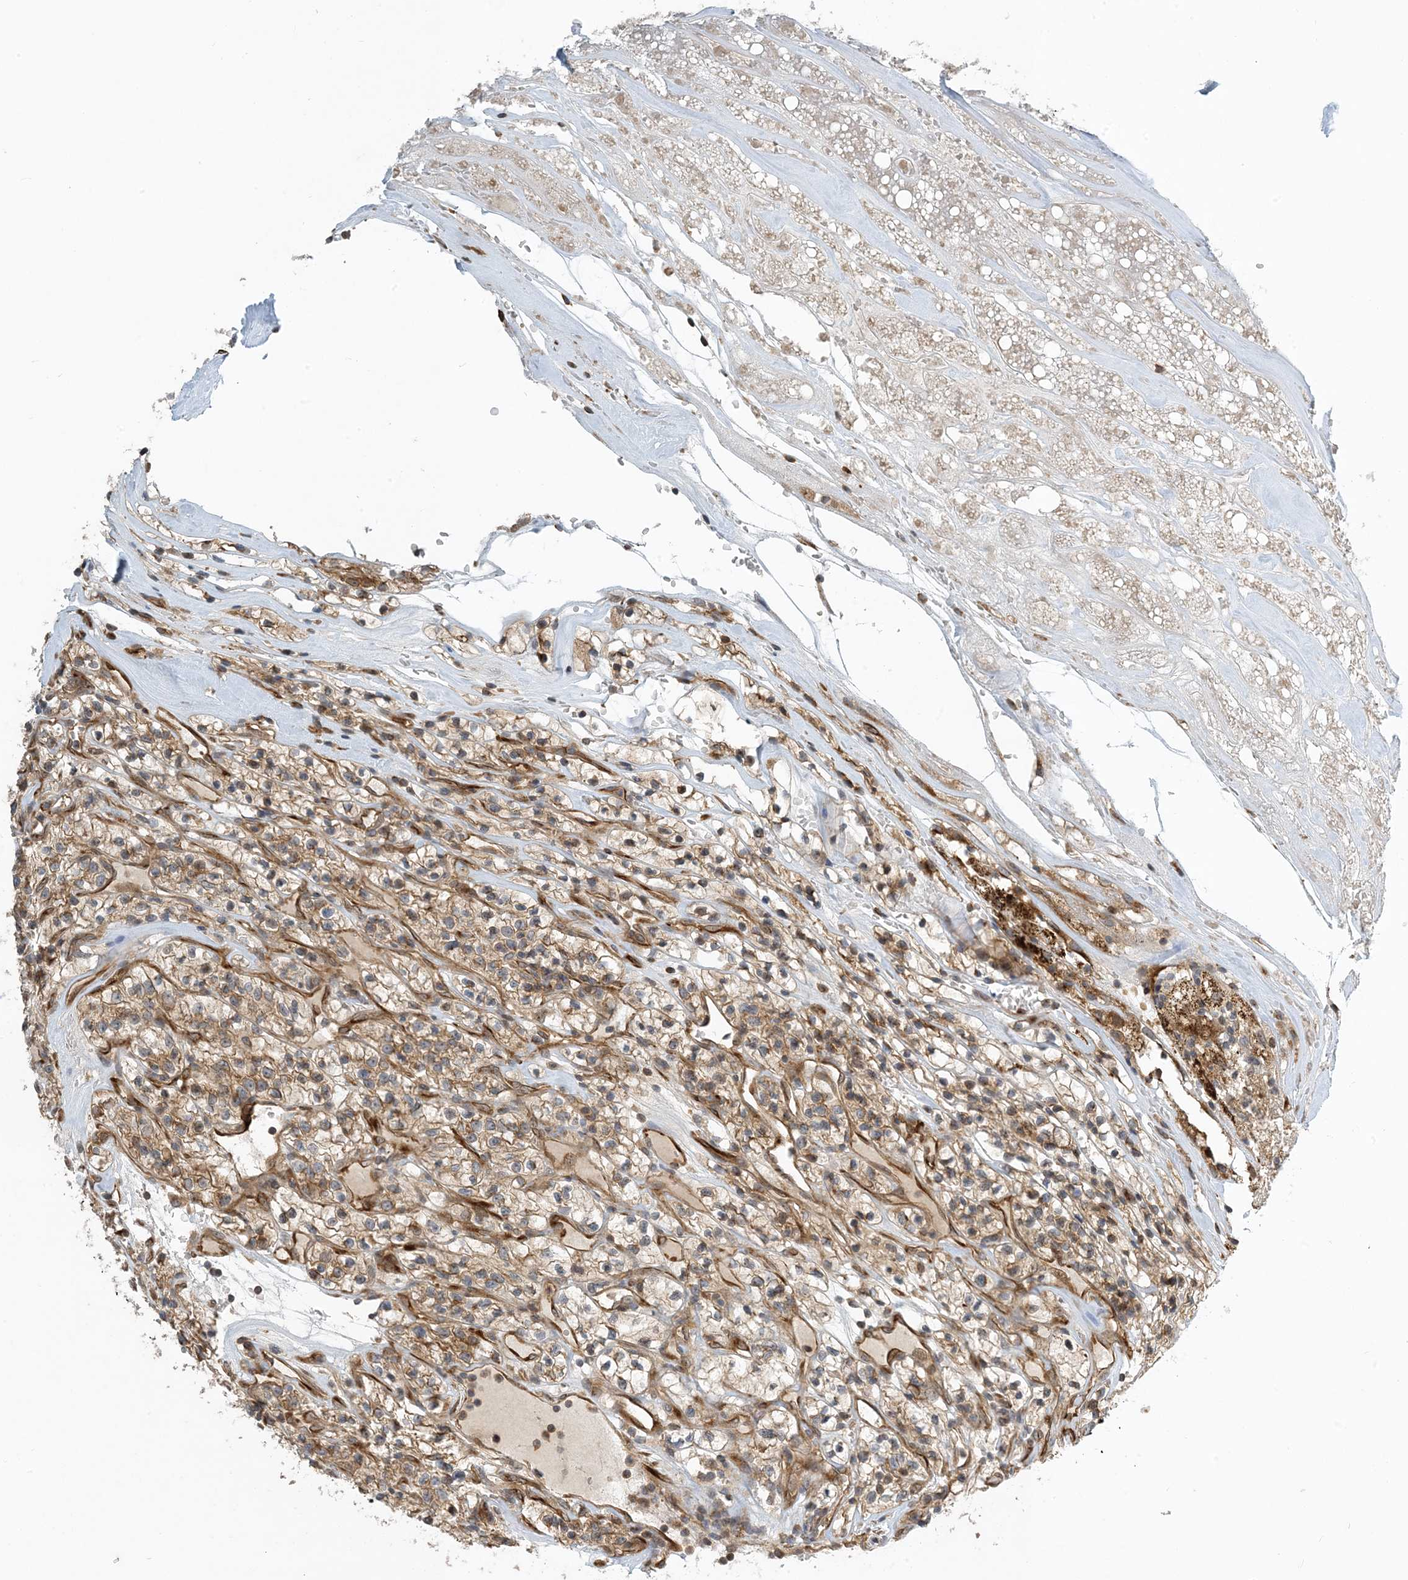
{"staining": {"intensity": "moderate", "quantity": "25%-75%", "location": "cytoplasmic/membranous"}, "tissue": "renal cancer", "cell_type": "Tumor cells", "image_type": "cancer", "snomed": [{"axis": "morphology", "description": "Adenocarcinoma, NOS"}, {"axis": "topography", "description": "Kidney"}], "caption": "IHC of human renal cancer (adenocarcinoma) exhibits medium levels of moderate cytoplasmic/membranous expression in about 25%-75% of tumor cells. Immunohistochemistry (ihc) stains the protein in brown and the nuclei are stained blue.", "gene": "ZBTB3", "patient": {"sex": "female", "age": 57}}